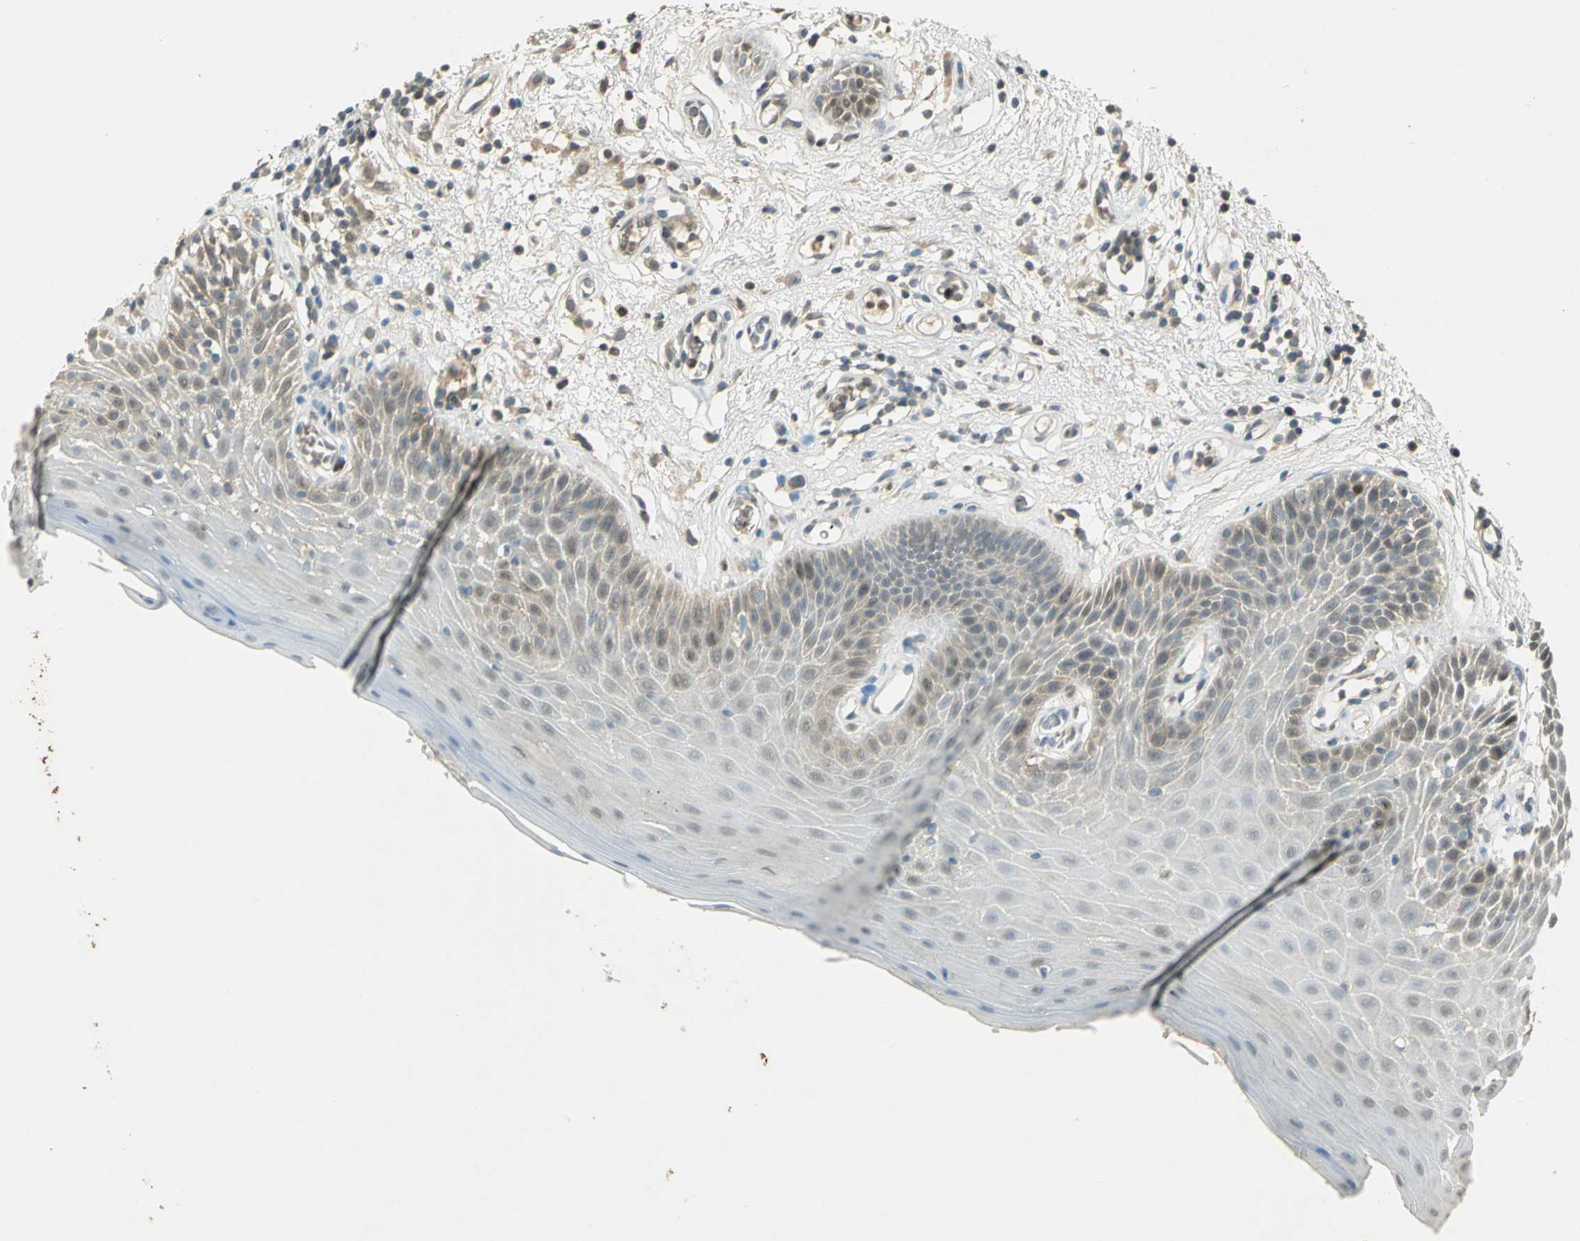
{"staining": {"intensity": "moderate", "quantity": "<25%", "location": "nuclear"}, "tissue": "oral mucosa", "cell_type": "Squamous epithelial cells", "image_type": "normal", "snomed": [{"axis": "morphology", "description": "Normal tissue, NOS"}, {"axis": "morphology", "description": "Squamous cell carcinoma, NOS"}, {"axis": "topography", "description": "Skeletal muscle"}, {"axis": "topography", "description": "Oral tissue"}, {"axis": "topography", "description": "Head-Neck"}], "caption": "Immunohistochemical staining of normal human oral mucosa exhibits <25% levels of moderate nuclear protein expression in approximately <25% of squamous epithelial cells.", "gene": "BIRC2", "patient": {"sex": "male", "age": 71}}